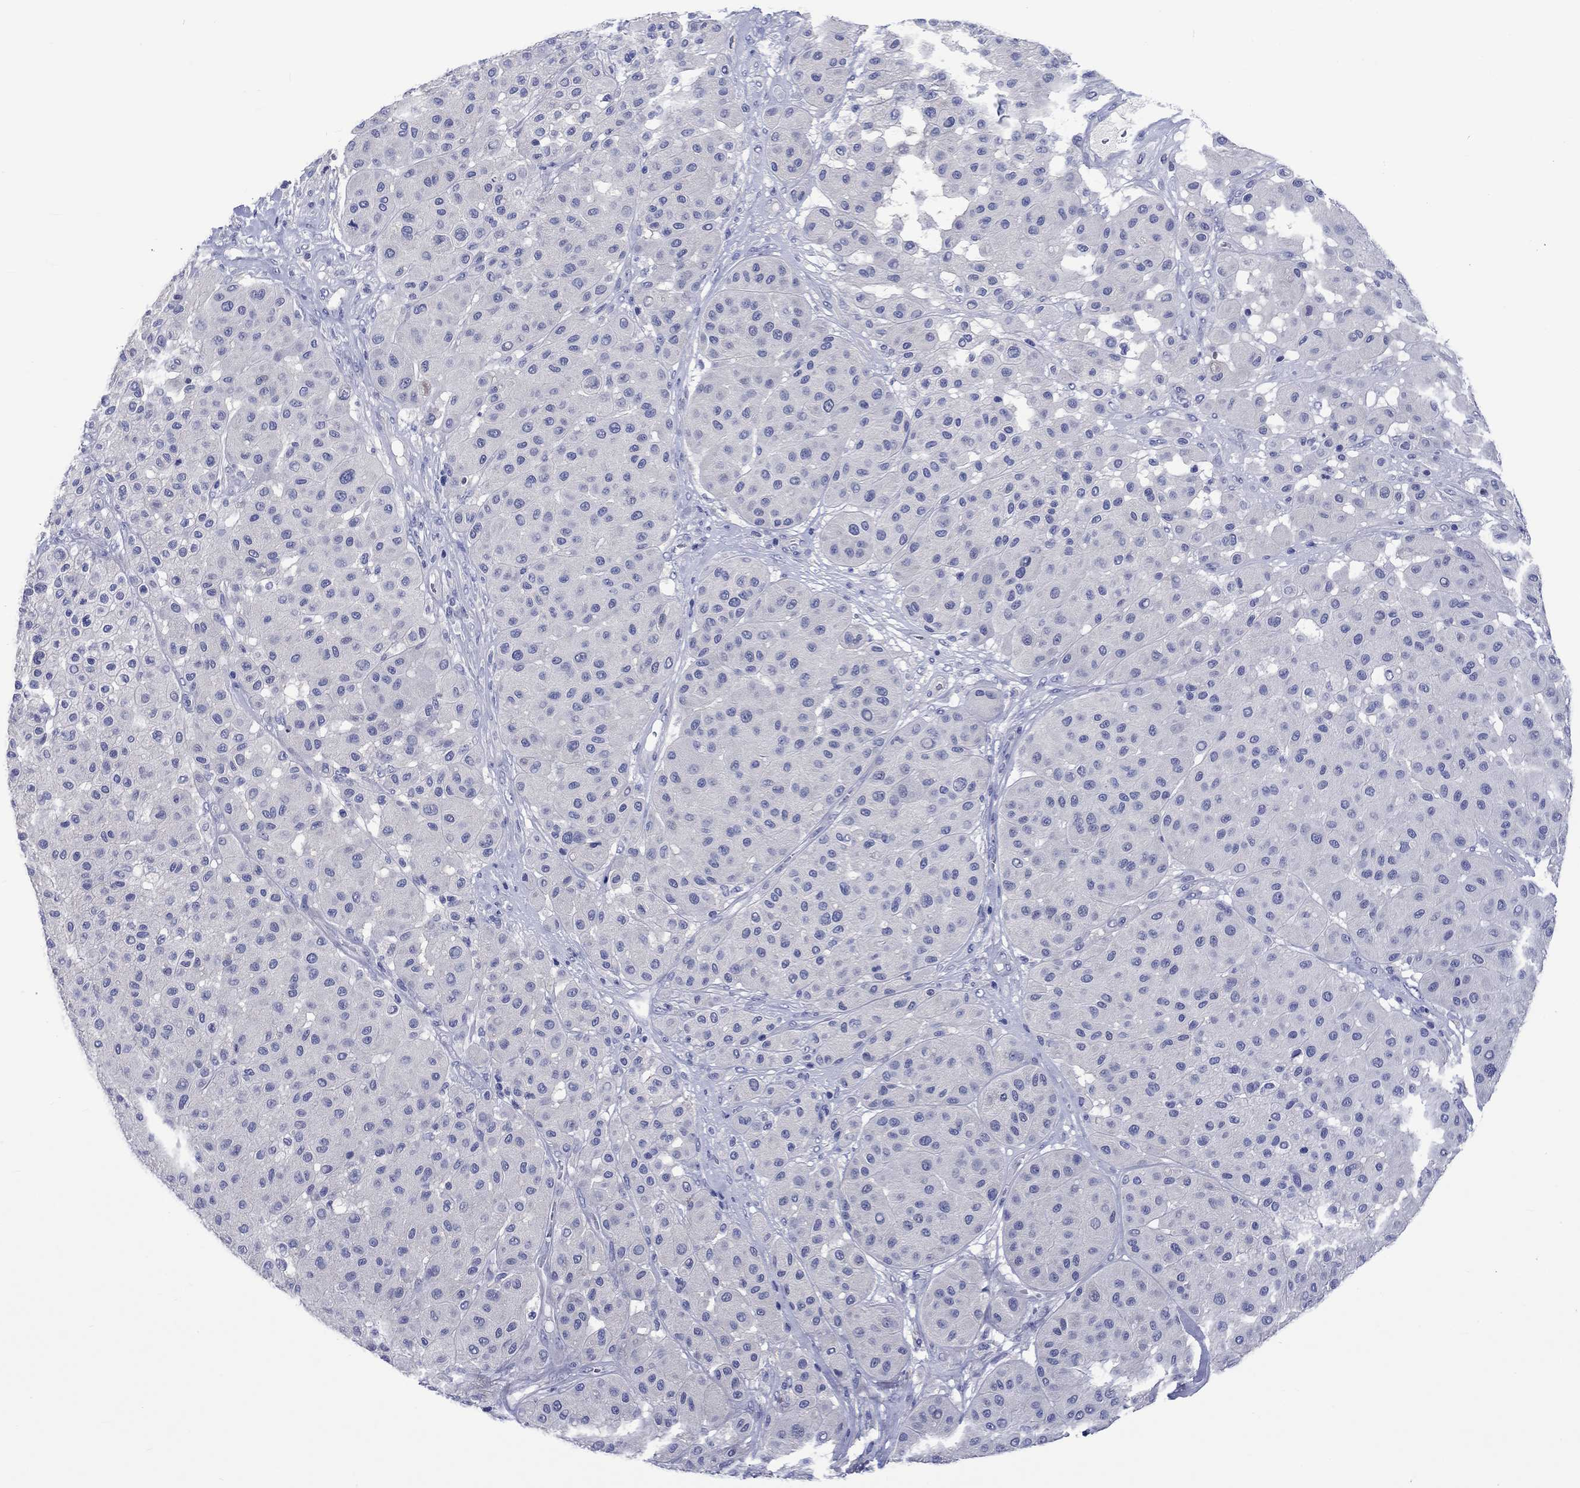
{"staining": {"intensity": "negative", "quantity": "none", "location": "none"}, "tissue": "melanoma", "cell_type": "Tumor cells", "image_type": "cancer", "snomed": [{"axis": "morphology", "description": "Malignant melanoma, Metastatic site"}, {"axis": "topography", "description": "Smooth muscle"}], "caption": "DAB (3,3'-diaminobenzidine) immunohistochemical staining of malignant melanoma (metastatic site) shows no significant expression in tumor cells. (DAB (3,3'-diaminobenzidine) immunohistochemistry, high magnification).", "gene": "TOMM20L", "patient": {"sex": "male", "age": 41}}